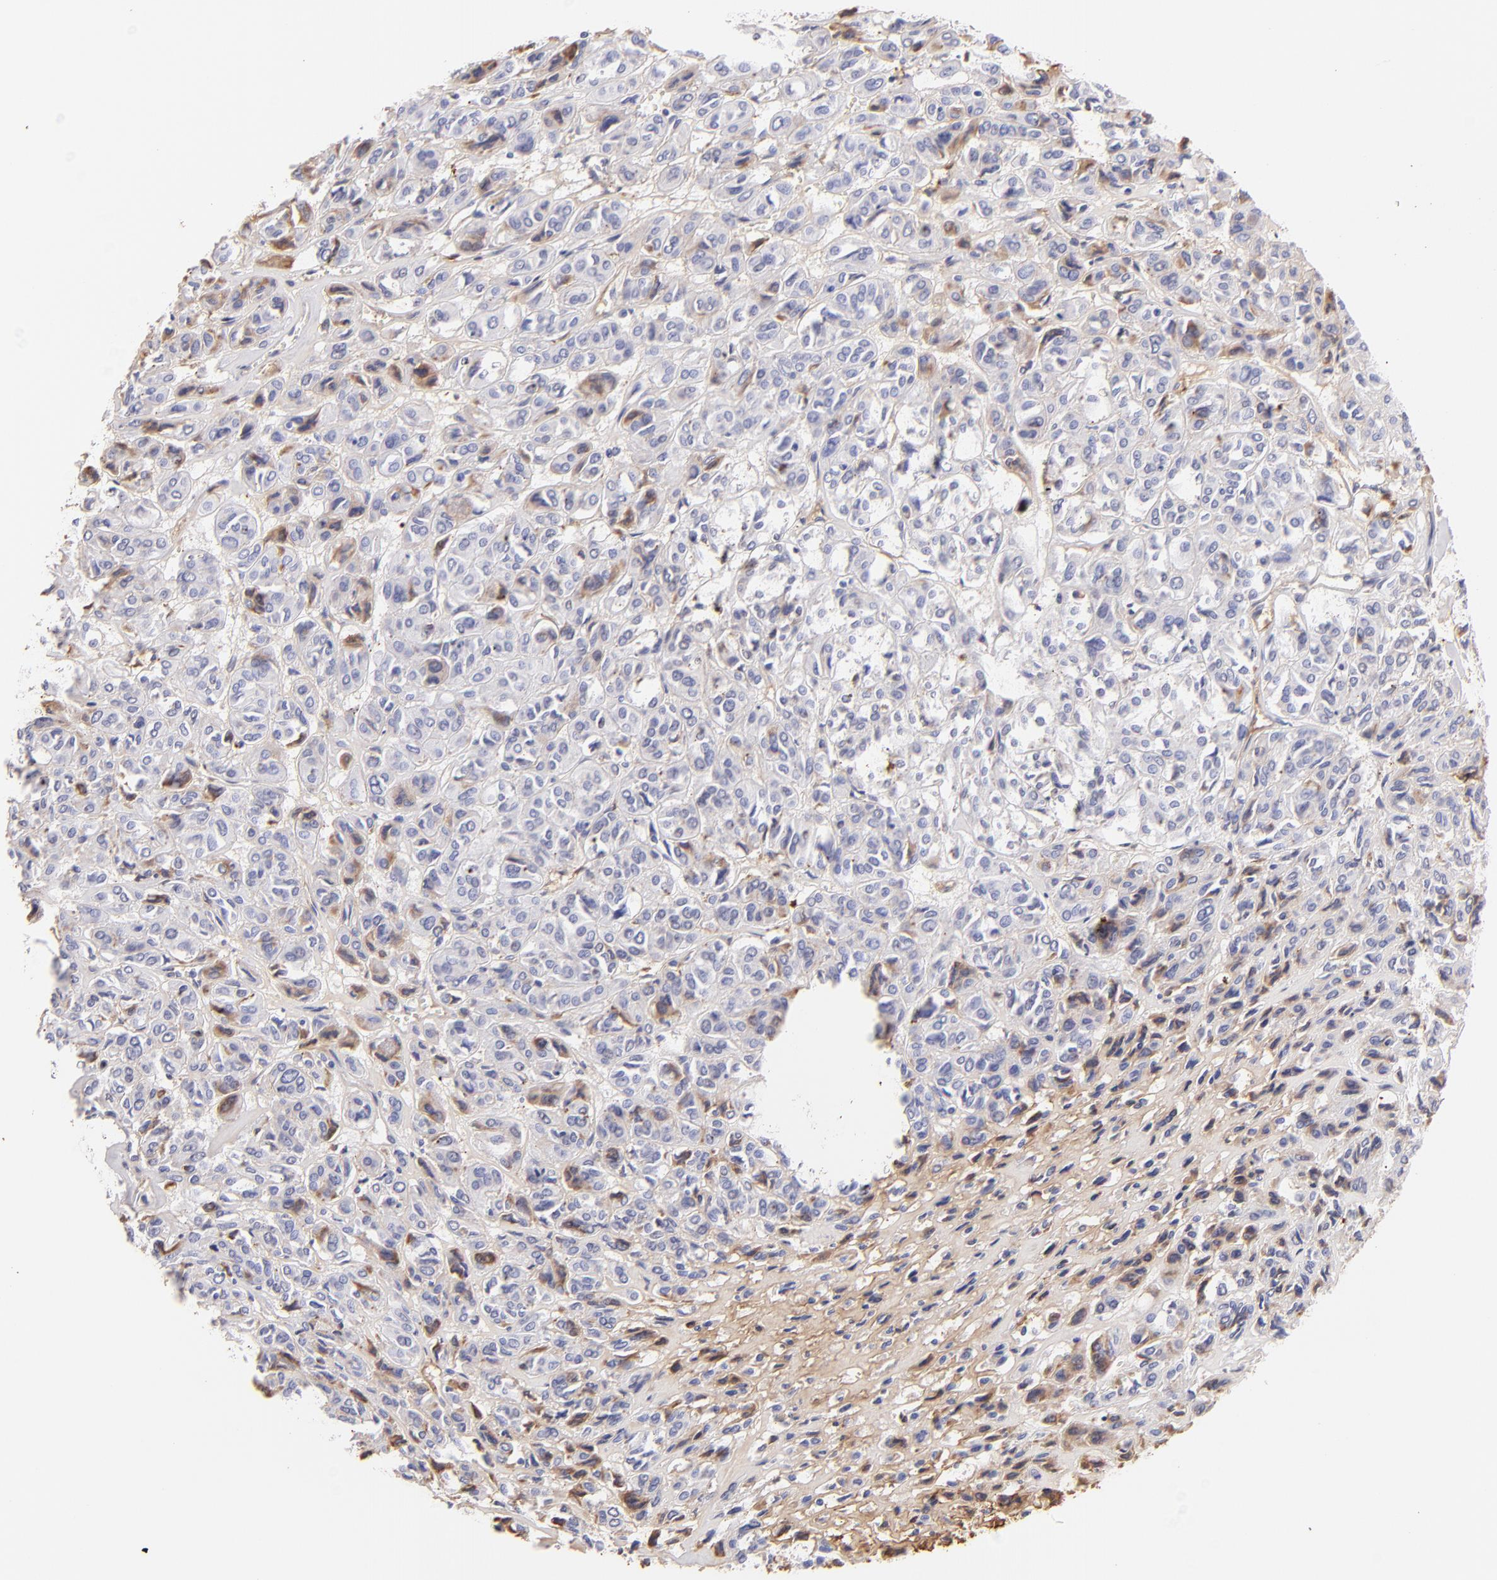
{"staining": {"intensity": "weak", "quantity": "<25%", "location": "cytoplasmic/membranous"}, "tissue": "thyroid cancer", "cell_type": "Tumor cells", "image_type": "cancer", "snomed": [{"axis": "morphology", "description": "Follicular adenoma carcinoma, NOS"}, {"axis": "topography", "description": "Thyroid gland"}], "caption": "Thyroid follicular adenoma carcinoma was stained to show a protein in brown. There is no significant positivity in tumor cells.", "gene": "FGB", "patient": {"sex": "female", "age": 71}}